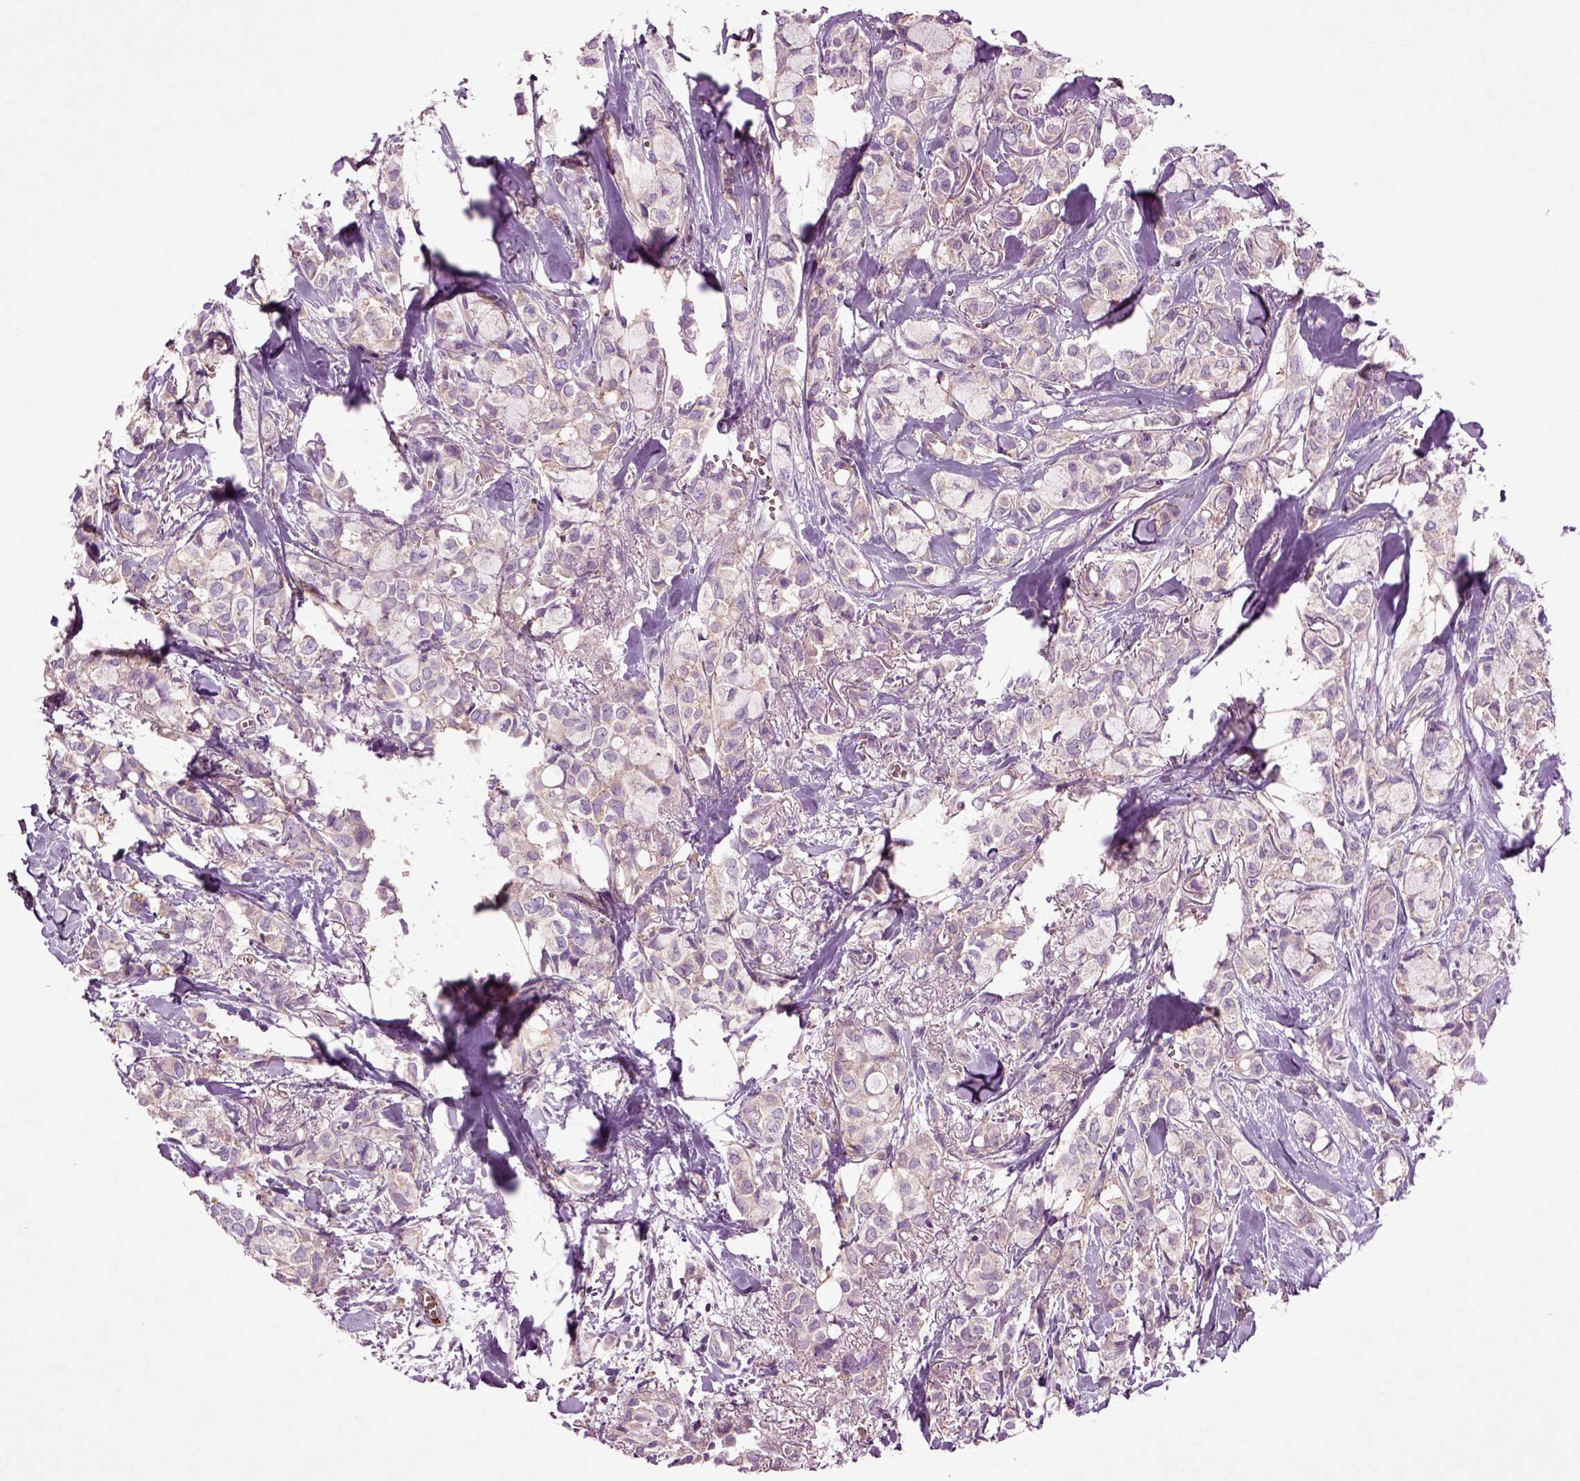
{"staining": {"intensity": "weak", "quantity": "<25%", "location": "cytoplasmic/membranous"}, "tissue": "breast cancer", "cell_type": "Tumor cells", "image_type": "cancer", "snomed": [{"axis": "morphology", "description": "Duct carcinoma"}, {"axis": "topography", "description": "Breast"}], "caption": "Breast cancer (infiltrating ductal carcinoma) stained for a protein using immunohistochemistry displays no staining tumor cells.", "gene": "SPON1", "patient": {"sex": "female", "age": 85}}